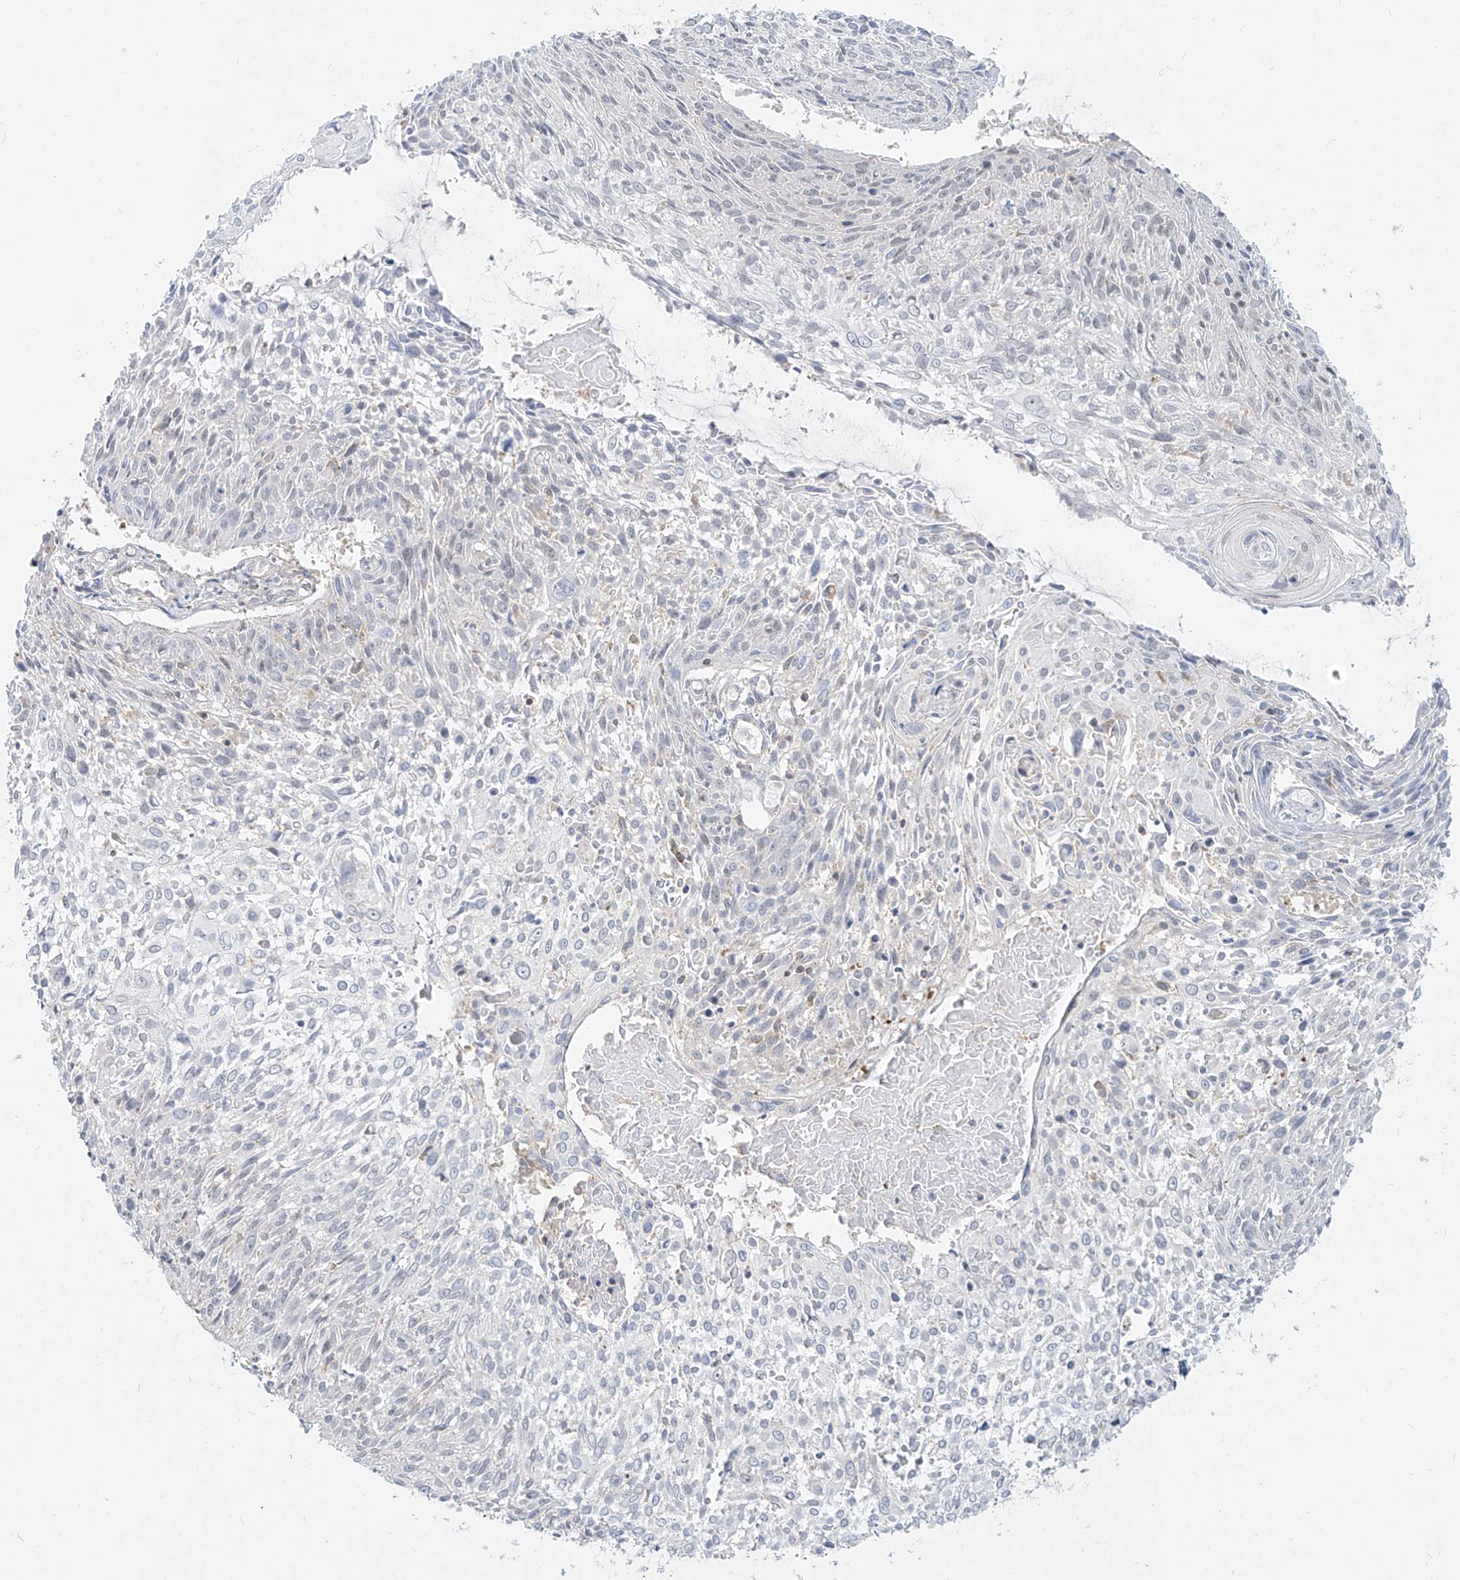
{"staining": {"intensity": "negative", "quantity": "none", "location": "none"}, "tissue": "cervical cancer", "cell_type": "Tumor cells", "image_type": "cancer", "snomed": [{"axis": "morphology", "description": "Squamous cell carcinoma, NOS"}, {"axis": "topography", "description": "Cervix"}], "caption": "Tumor cells show no significant protein expression in cervical cancer (squamous cell carcinoma).", "gene": "SLC2A12", "patient": {"sex": "female", "age": 51}}